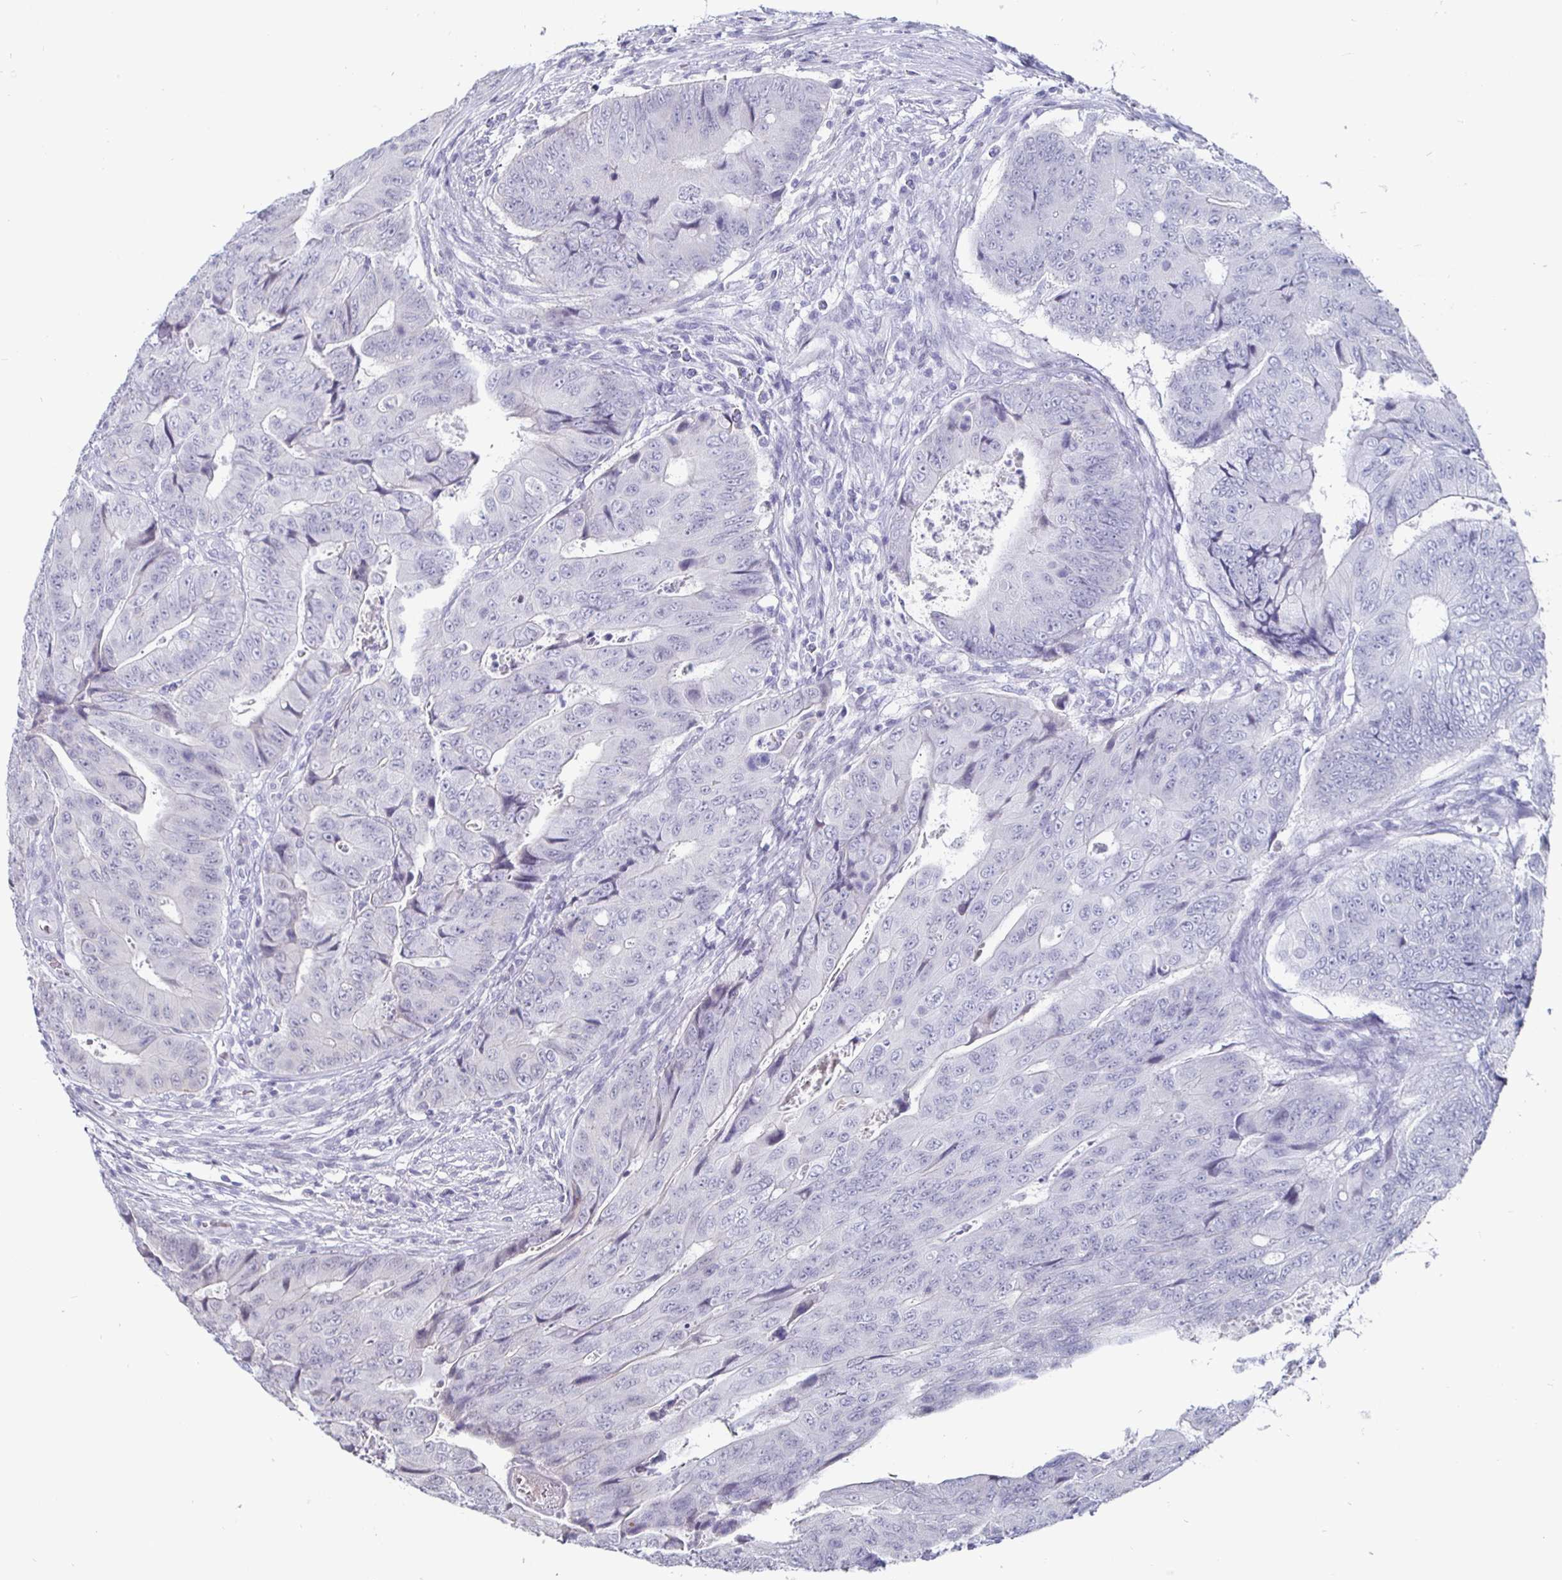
{"staining": {"intensity": "negative", "quantity": "none", "location": "none"}, "tissue": "colorectal cancer", "cell_type": "Tumor cells", "image_type": "cancer", "snomed": [{"axis": "morphology", "description": "Adenocarcinoma, NOS"}, {"axis": "topography", "description": "Colon"}], "caption": "Immunohistochemistry (IHC) of colorectal cancer (adenocarcinoma) shows no positivity in tumor cells.", "gene": "OOSP2", "patient": {"sex": "female", "age": 48}}